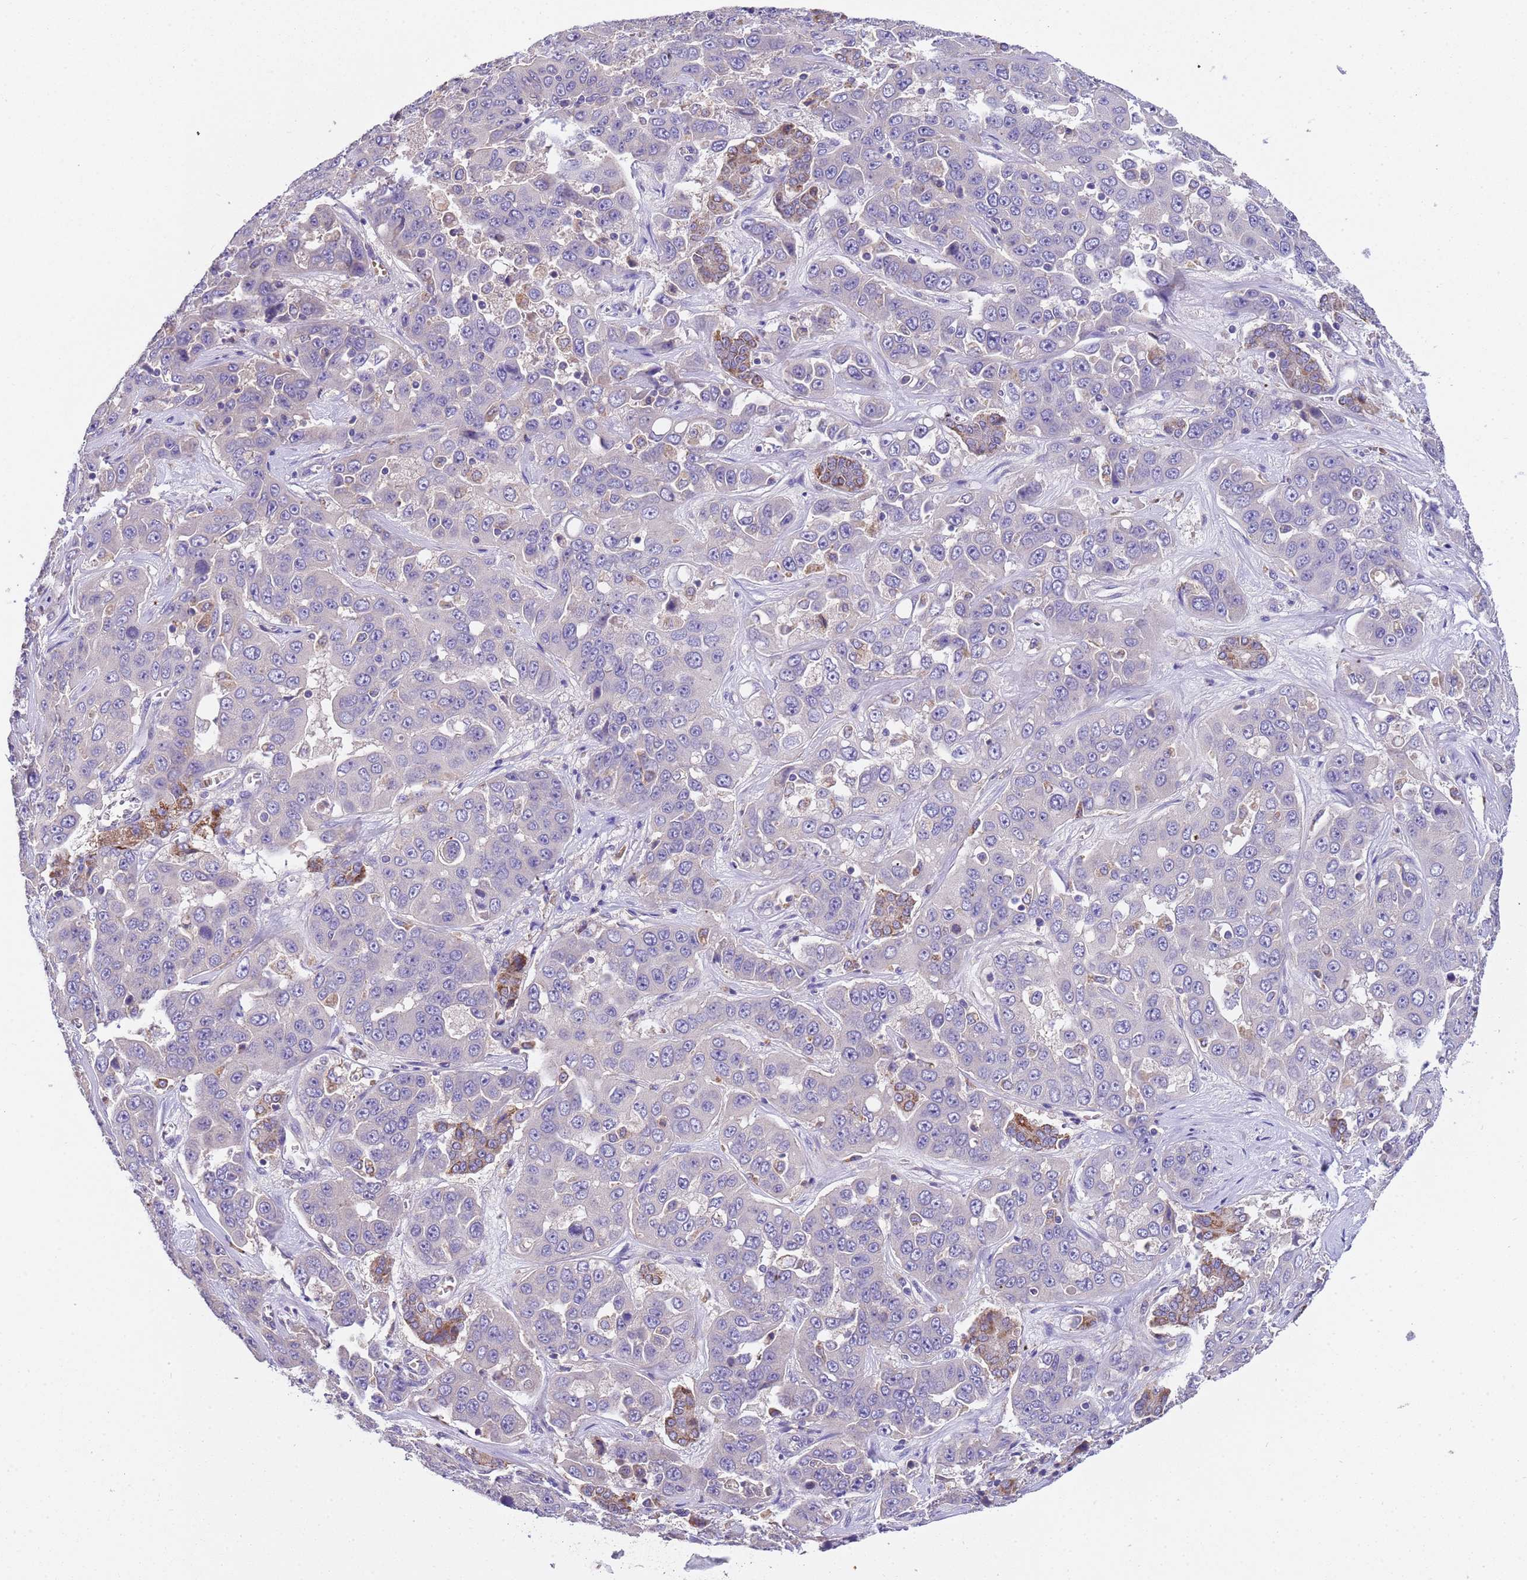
{"staining": {"intensity": "negative", "quantity": "none", "location": "none"}, "tissue": "liver cancer", "cell_type": "Tumor cells", "image_type": "cancer", "snomed": [{"axis": "morphology", "description": "Cholangiocarcinoma"}, {"axis": "topography", "description": "Liver"}], "caption": "This is an immunohistochemistry histopathology image of liver cancer. There is no positivity in tumor cells.", "gene": "SLC24A3", "patient": {"sex": "female", "age": 52}}